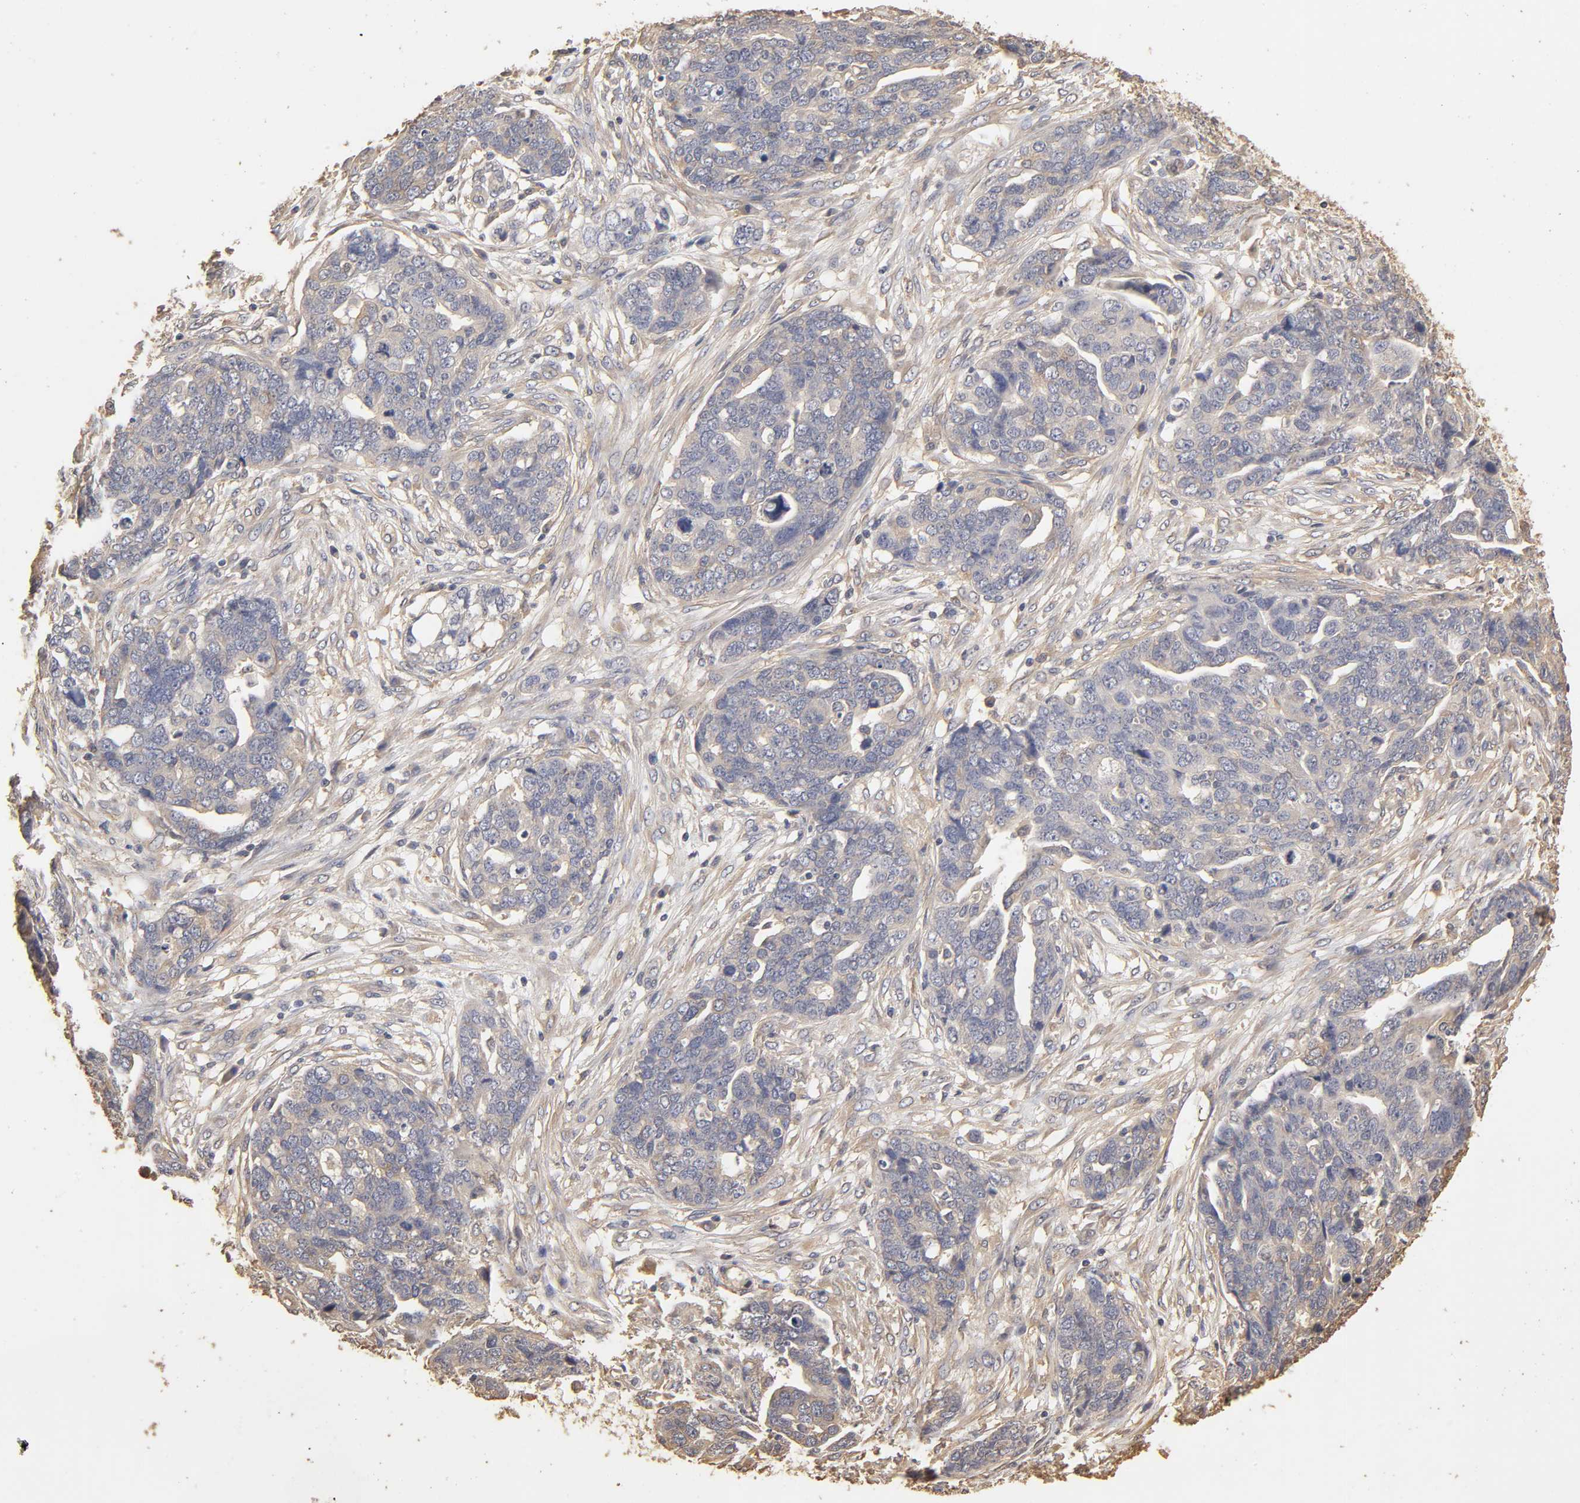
{"staining": {"intensity": "negative", "quantity": "none", "location": "none"}, "tissue": "ovarian cancer", "cell_type": "Tumor cells", "image_type": "cancer", "snomed": [{"axis": "morphology", "description": "Normal tissue, NOS"}, {"axis": "morphology", "description": "Cystadenocarcinoma, serous, NOS"}, {"axis": "topography", "description": "Fallopian tube"}, {"axis": "topography", "description": "Ovary"}], "caption": "Immunohistochemical staining of serous cystadenocarcinoma (ovarian) exhibits no significant expression in tumor cells.", "gene": "VSIG4", "patient": {"sex": "female", "age": 56}}